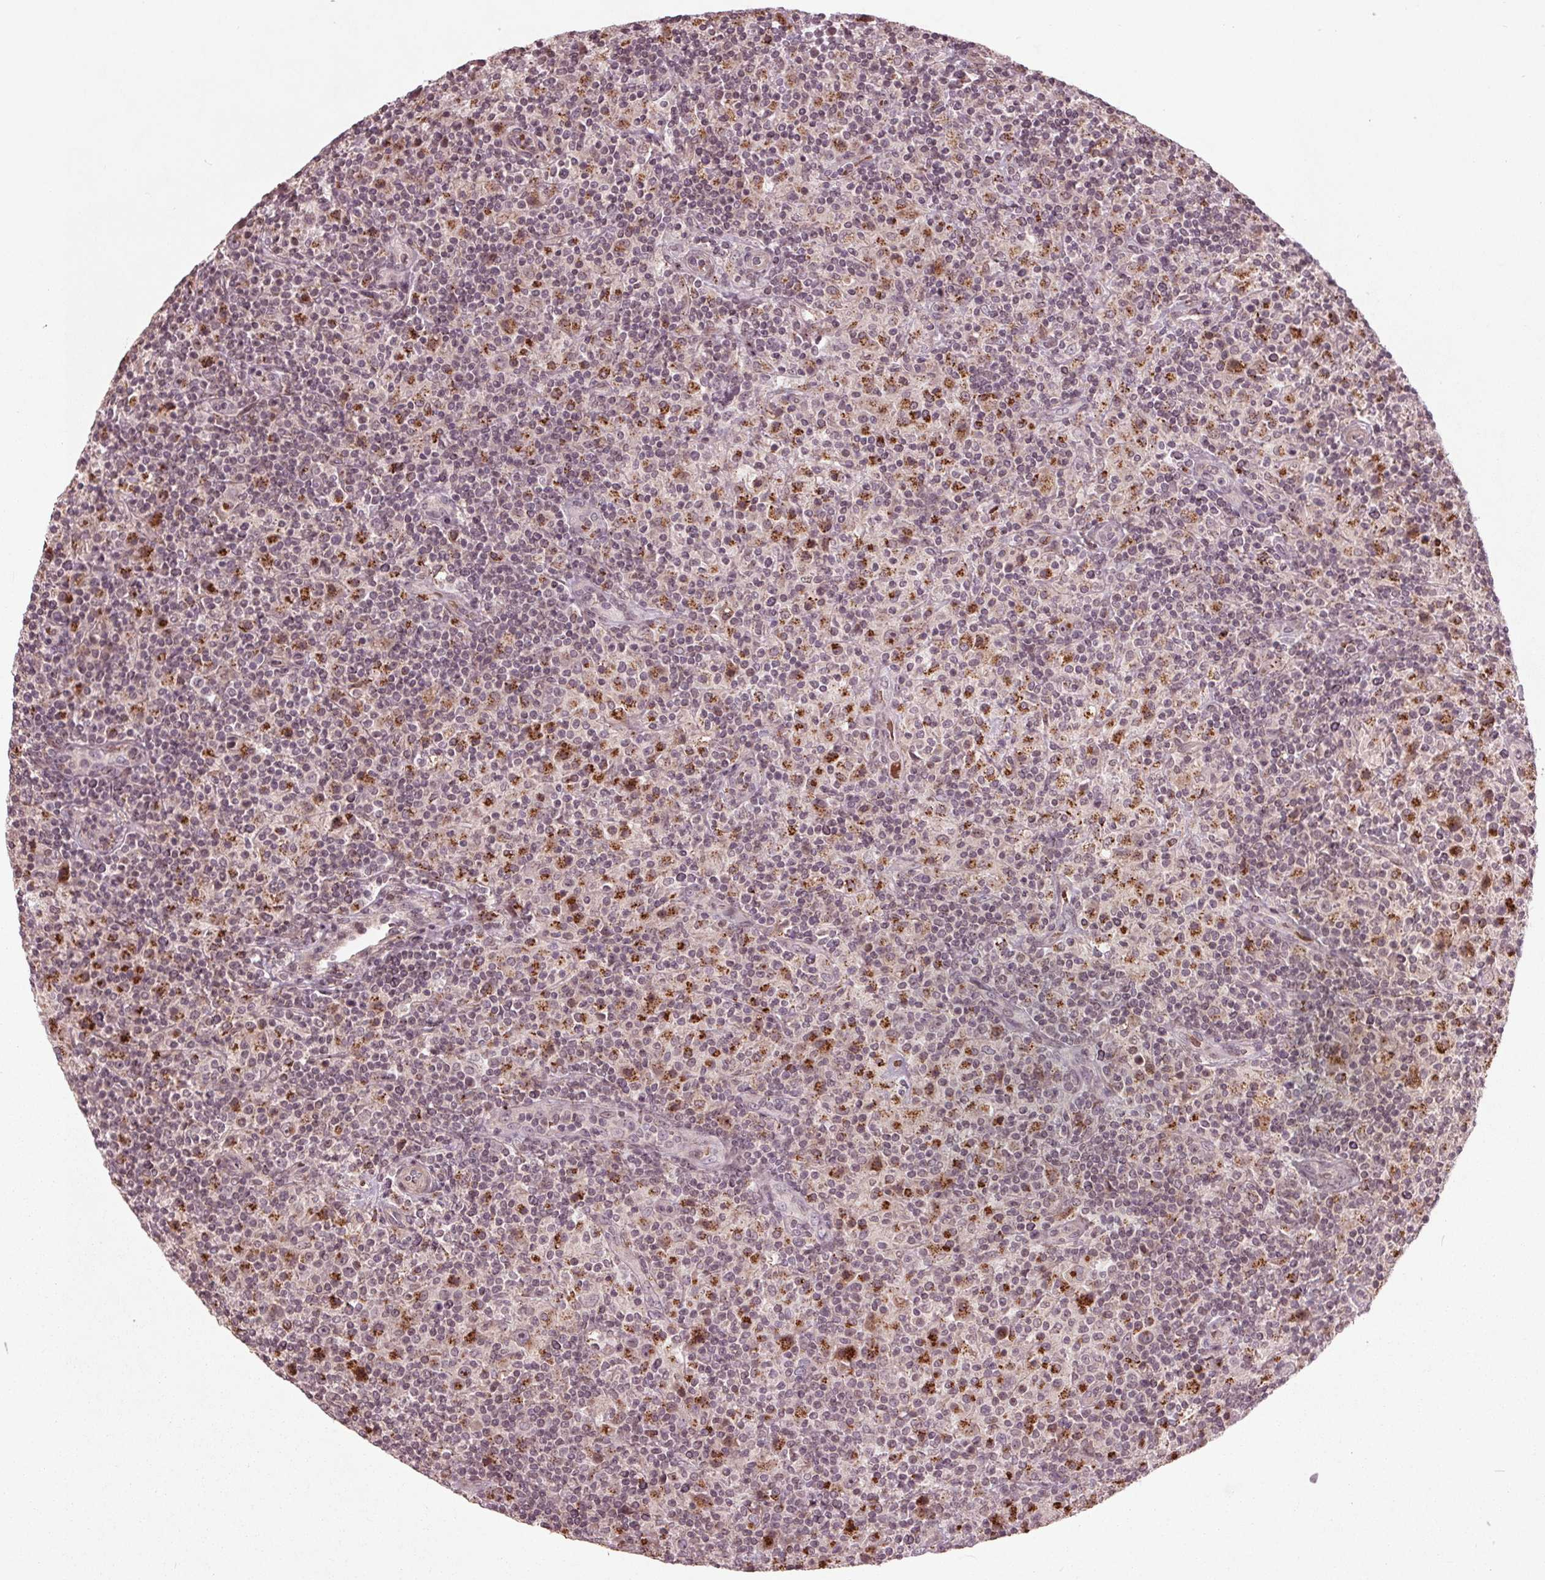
{"staining": {"intensity": "negative", "quantity": "none", "location": "none"}, "tissue": "lymphoma", "cell_type": "Tumor cells", "image_type": "cancer", "snomed": [{"axis": "morphology", "description": "Hodgkin's disease, NOS"}, {"axis": "topography", "description": "Lymph node"}], "caption": "Tumor cells show no significant positivity in Hodgkin's disease. (DAB (3,3'-diaminobenzidine) IHC, high magnification).", "gene": "CDKL4", "patient": {"sex": "male", "age": 70}}